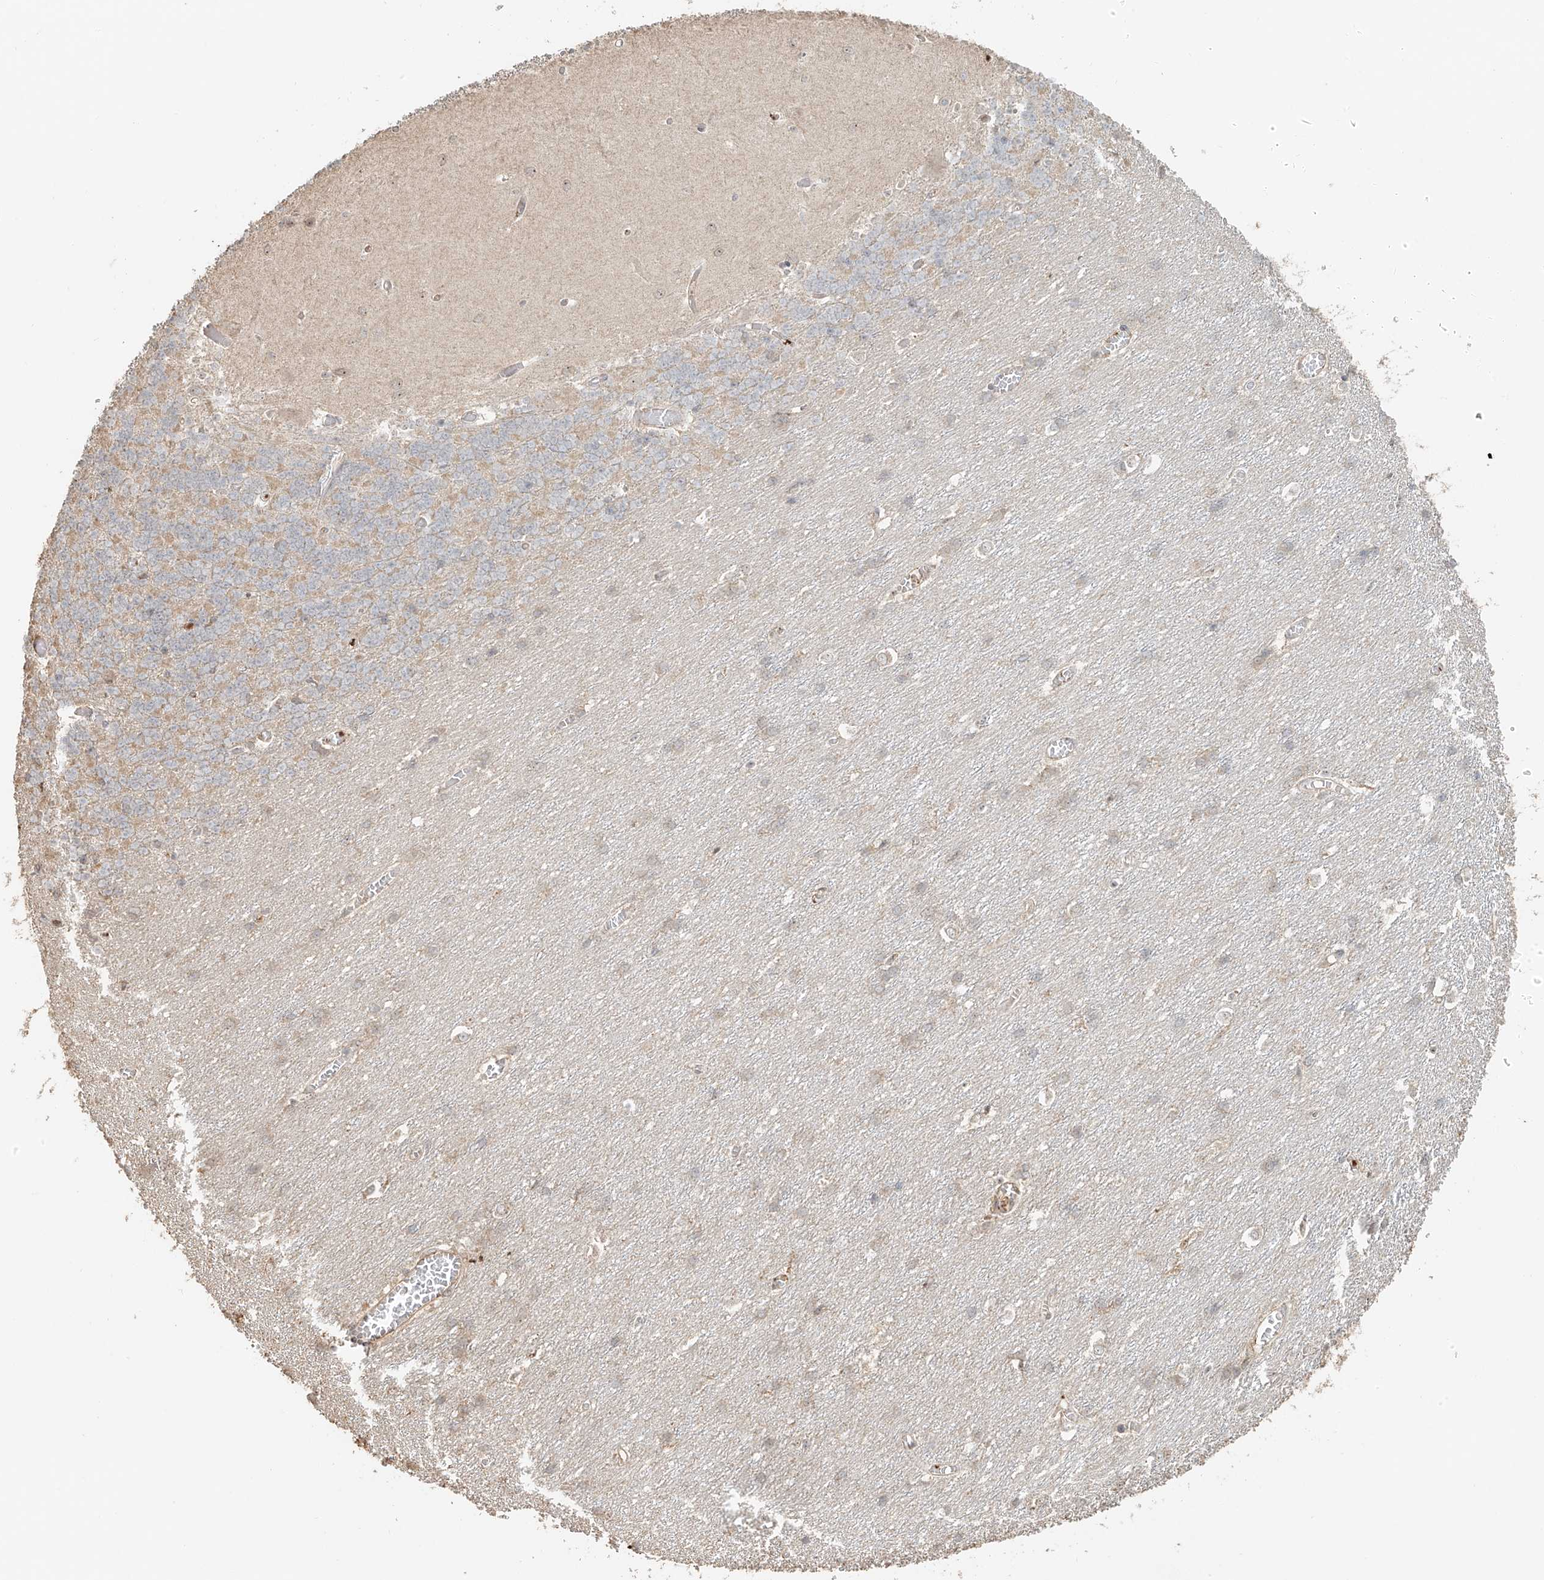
{"staining": {"intensity": "negative", "quantity": "none", "location": "none"}, "tissue": "cerebellum", "cell_type": "Cells in granular layer", "image_type": "normal", "snomed": [{"axis": "morphology", "description": "Normal tissue, NOS"}, {"axis": "topography", "description": "Cerebellum"}], "caption": "DAB (3,3'-diaminobenzidine) immunohistochemical staining of unremarkable human cerebellum displays no significant expression in cells in granular layer.", "gene": "NPHS1", "patient": {"sex": "male", "age": 37}}